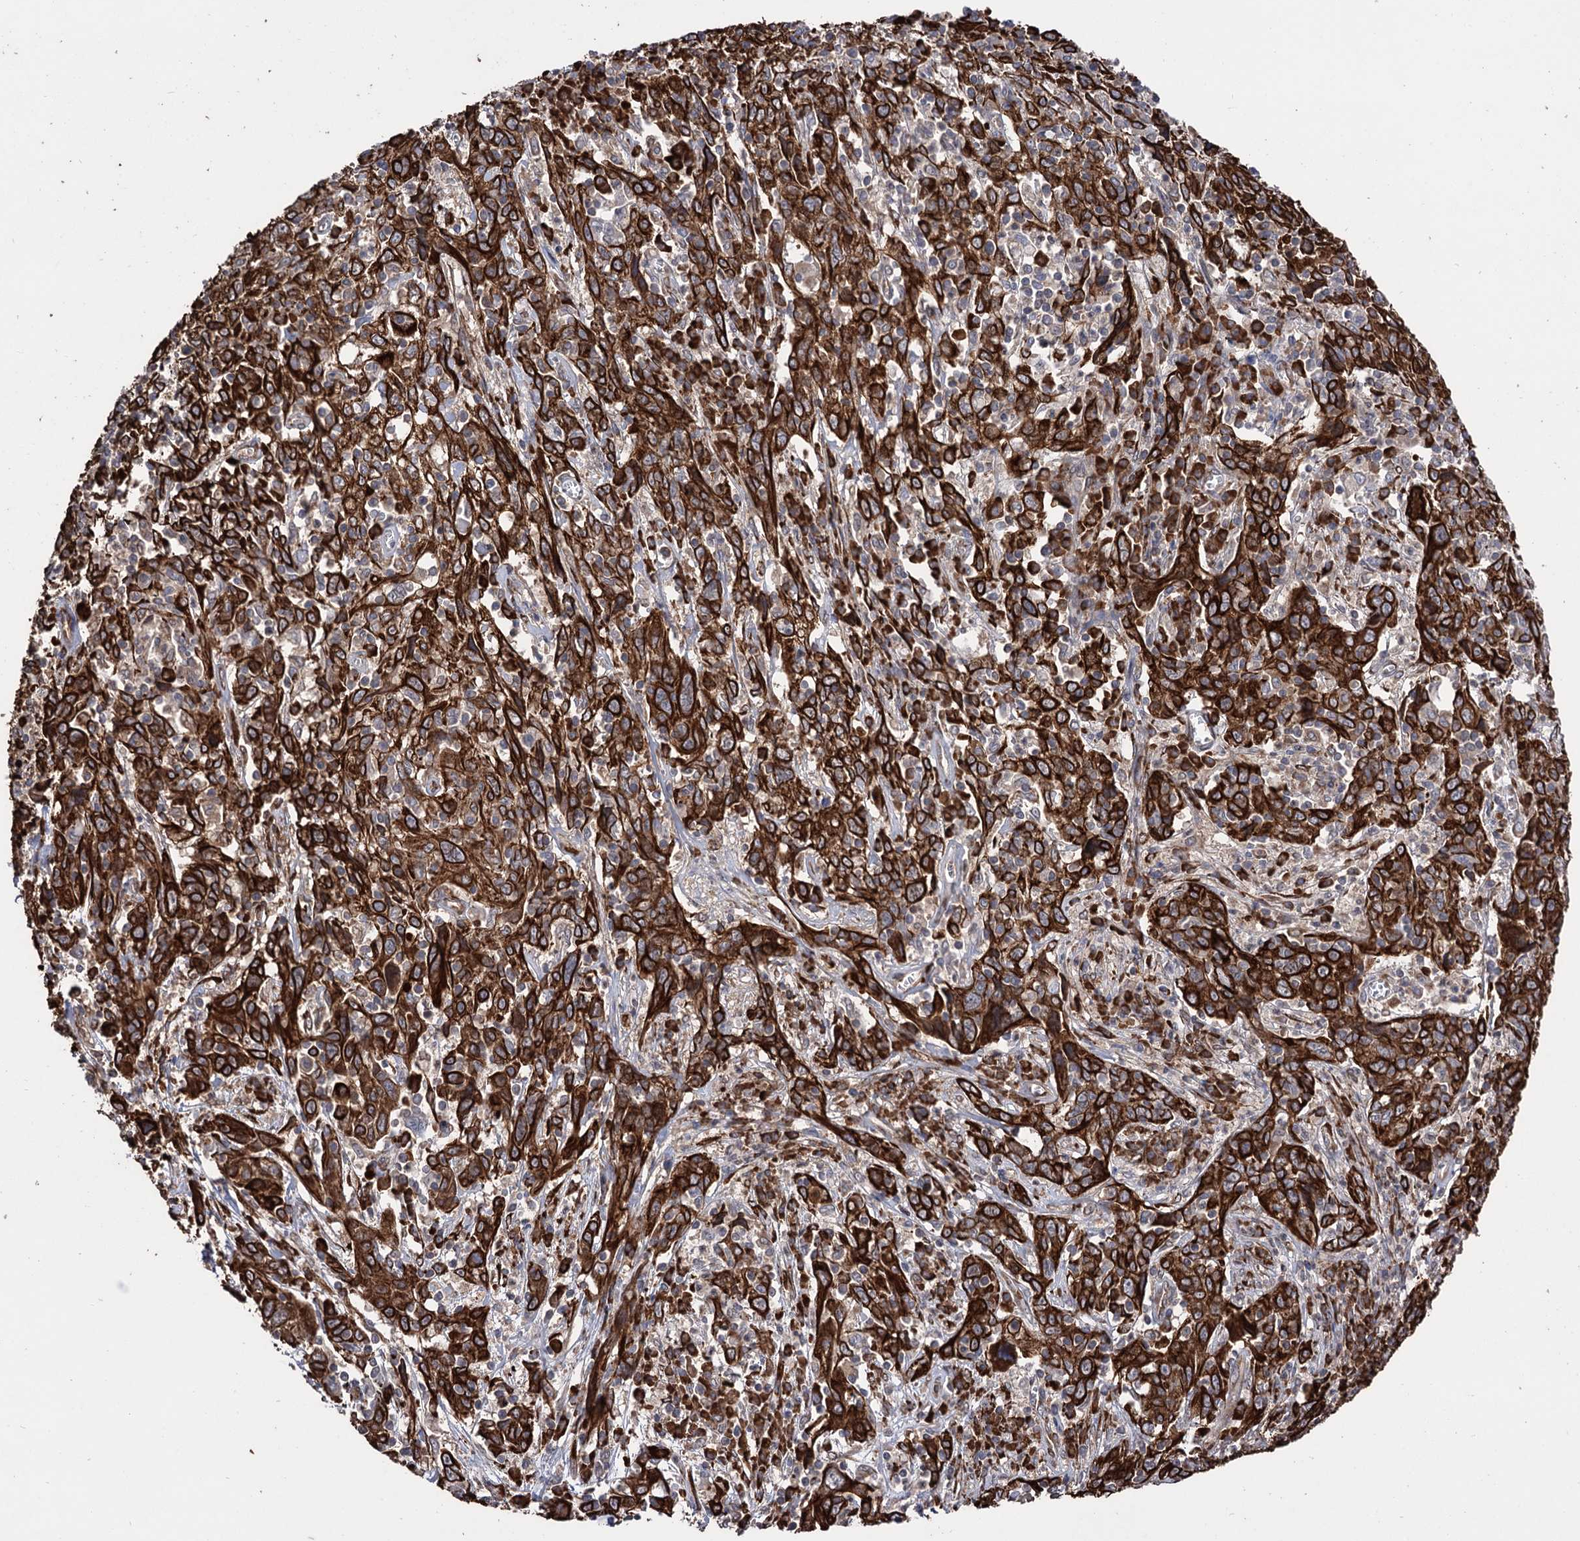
{"staining": {"intensity": "strong", "quantity": ">75%", "location": "cytoplasmic/membranous"}, "tissue": "cervical cancer", "cell_type": "Tumor cells", "image_type": "cancer", "snomed": [{"axis": "morphology", "description": "Squamous cell carcinoma, NOS"}, {"axis": "topography", "description": "Cervix"}], "caption": "Protein expression analysis of human cervical cancer (squamous cell carcinoma) reveals strong cytoplasmic/membranous positivity in approximately >75% of tumor cells. (DAB (3,3'-diaminobenzidine) IHC with brightfield microscopy, high magnification).", "gene": "CDAN1", "patient": {"sex": "female", "age": 46}}